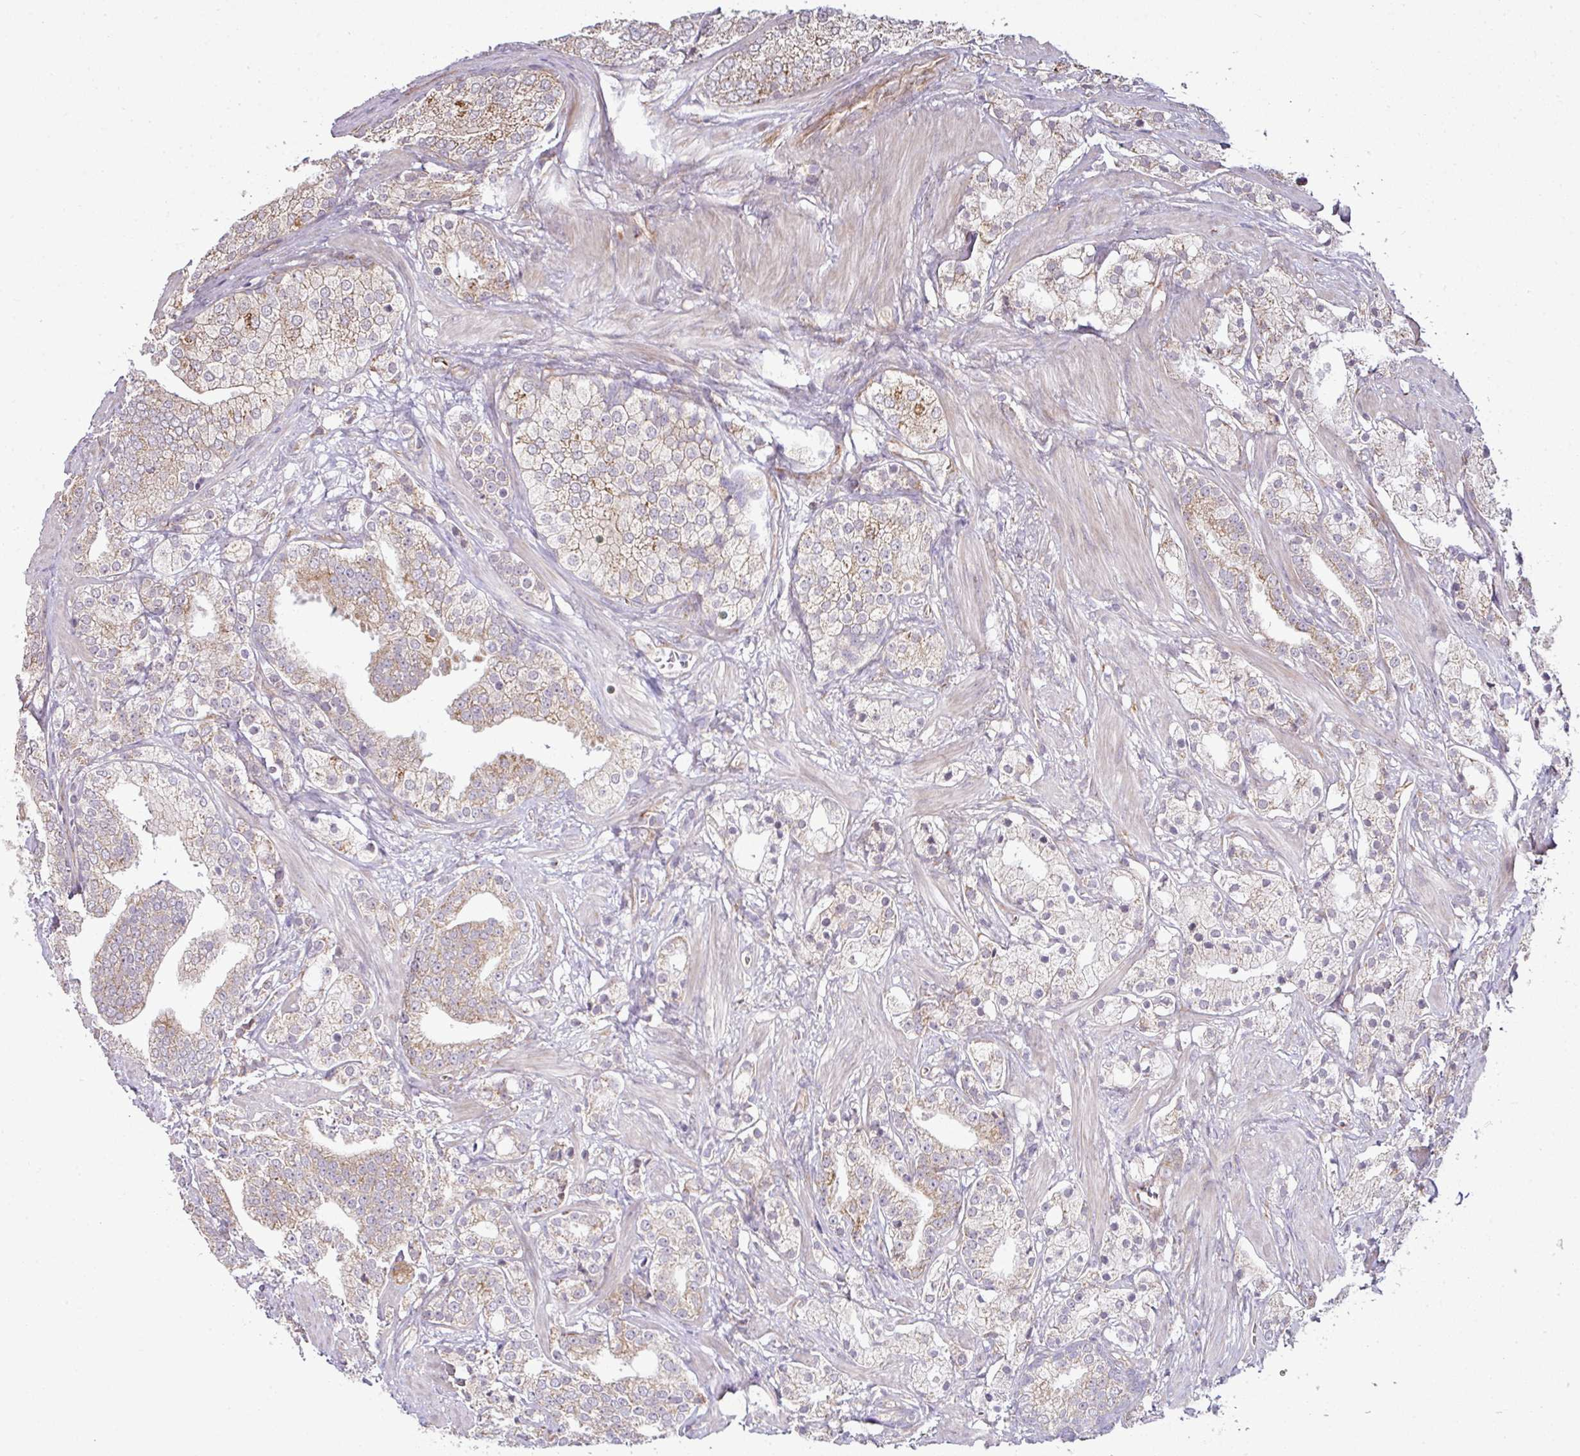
{"staining": {"intensity": "weak", "quantity": "25%-75%", "location": "cytoplasmic/membranous"}, "tissue": "prostate cancer", "cell_type": "Tumor cells", "image_type": "cancer", "snomed": [{"axis": "morphology", "description": "Adenocarcinoma, High grade"}, {"axis": "topography", "description": "Prostate"}], "caption": "Prostate cancer stained for a protein demonstrates weak cytoplasmic/membranous positivity in tumor cells.", "gene": "TIMMDC1", "patient": {"sex": "male", "age": 50}}